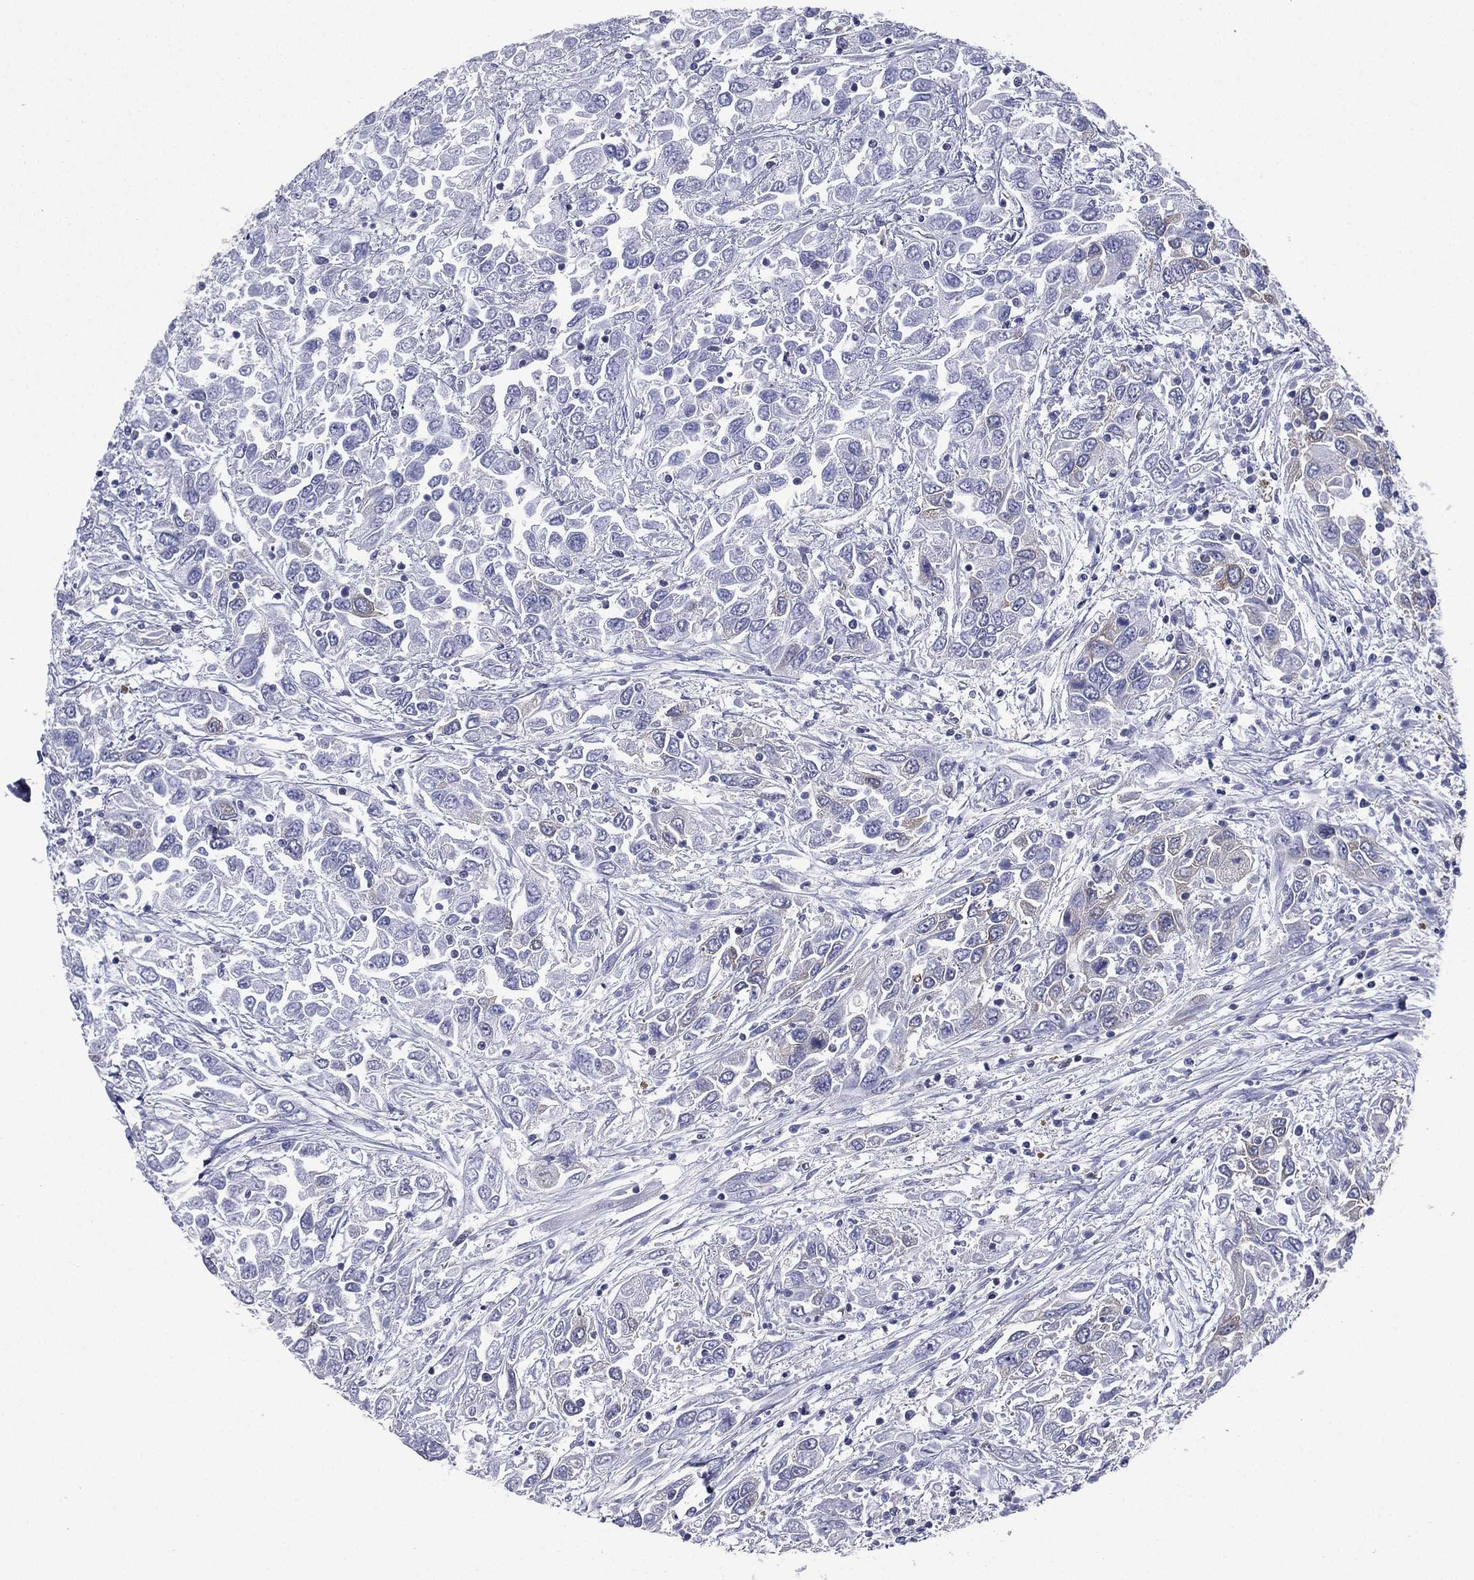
{"staining": {"intensity": "negative", "quantity": "none", "location": "none"}, "tissue": "urothelial cancer", "cell_type": "Tumor cells", "image_type": "cancer", "snomed": [{"axis": "morphology", "description": "Urothelial carcinoma, High grade"}, {"axis": "topography", "description": "Urinary bladder"}], "caption": "Immunohistochemistry histopathology image of neoplastic tissue: human urothelial cancer stained with DAB (3,3'-diaminobenzidine) displays no significant protein positivity in tumor cells.", "gene": "FARSA", "patient": {"sex": "male", "age": 76}}